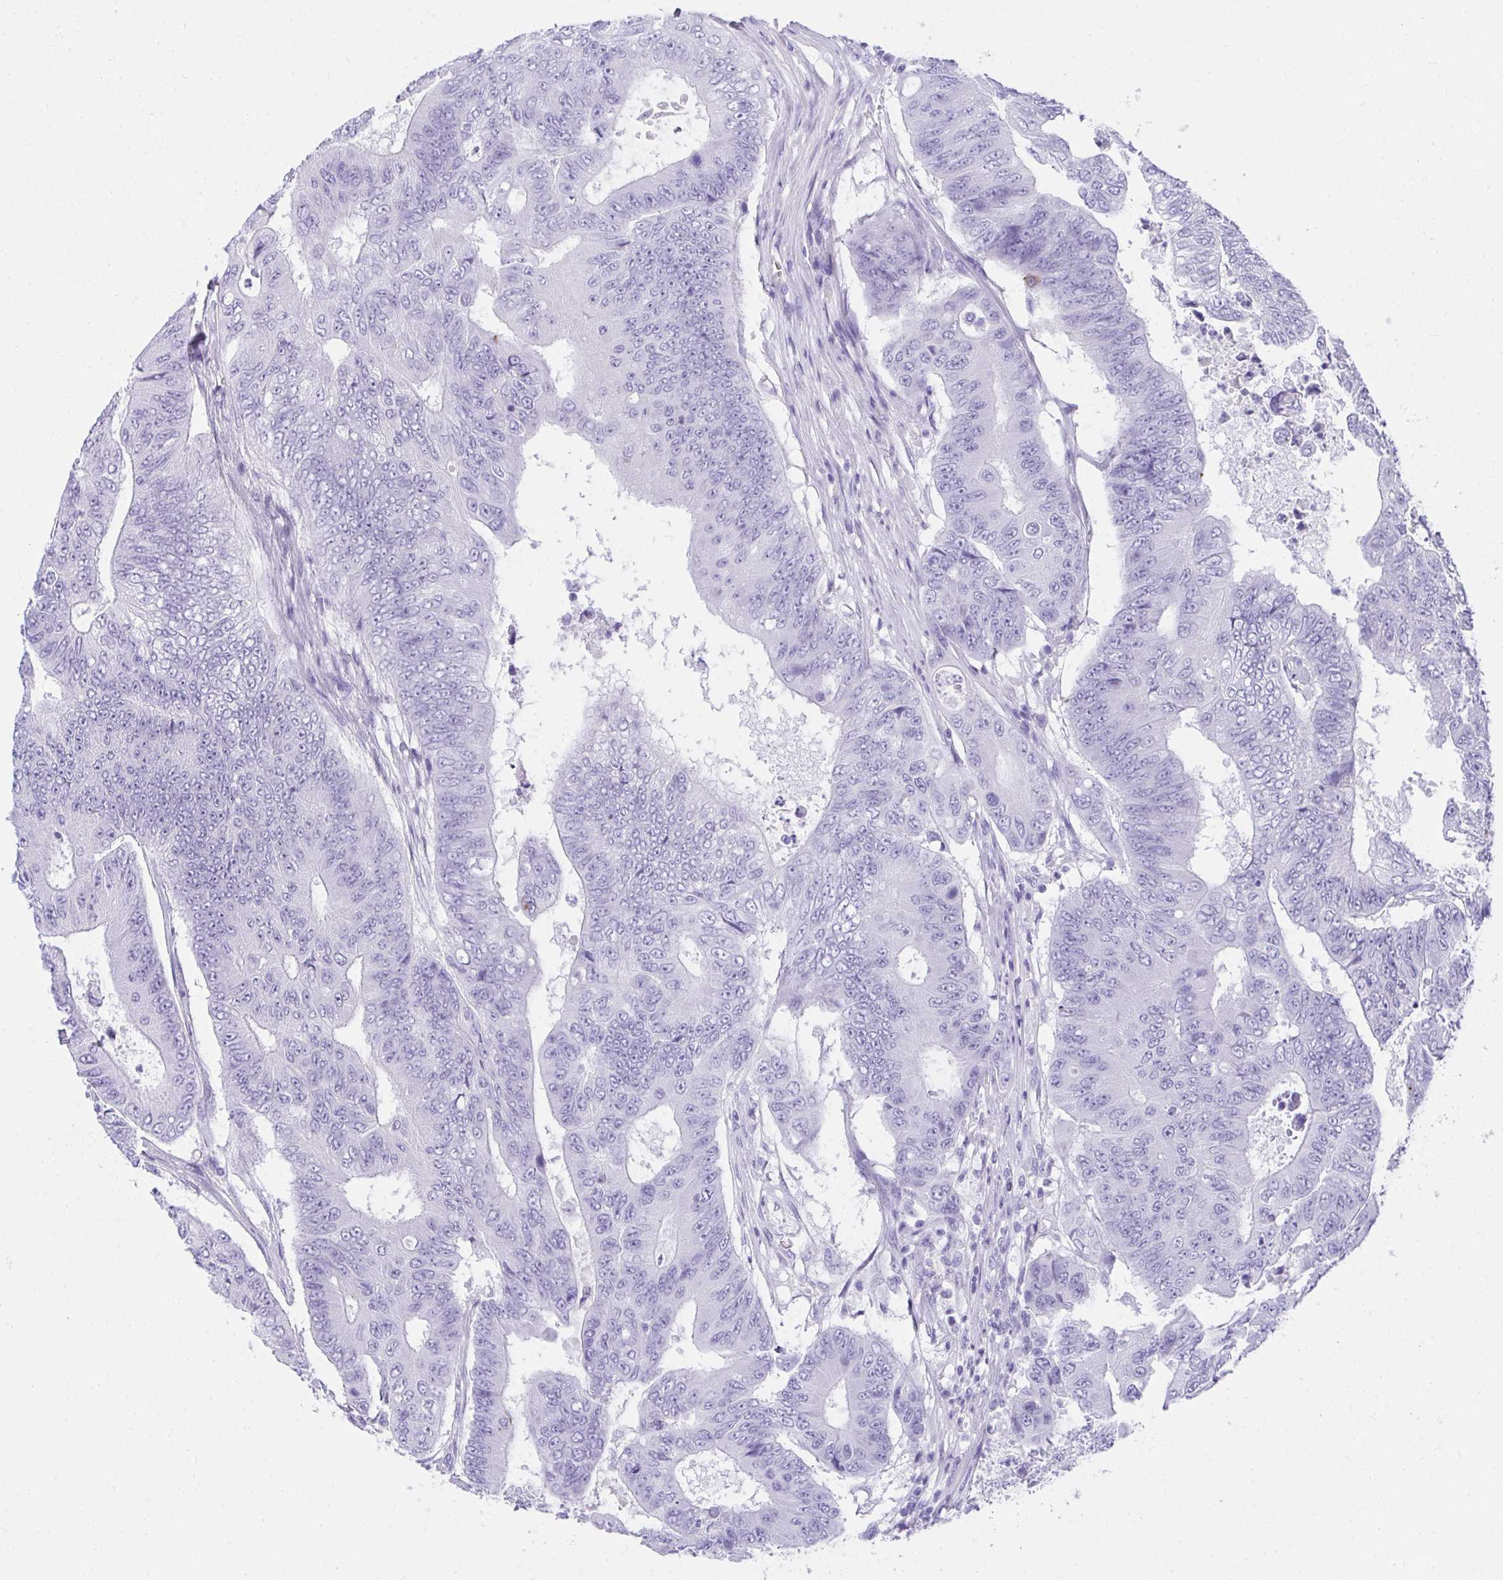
{"staining": {"intensity": "negative", "quantity": "none", "location": "none"}, "tissue": "colorectal cancer", "cell_type": "Tumor cells", "image_type": "cancer", "snomed": [{"axis": "morphology", "description": "Adenocarcinoma, NOS"}, {"axis": "topography", "description": "Colon"}], "caption": "High power microscopy micrograph of an immunohistochemistry photomicrograph of colorectal adenocarcinoma, revealing no significant expression in tumor cells.", "gene": "AVIL", "patient": {"sex": "female", "age": 48}}